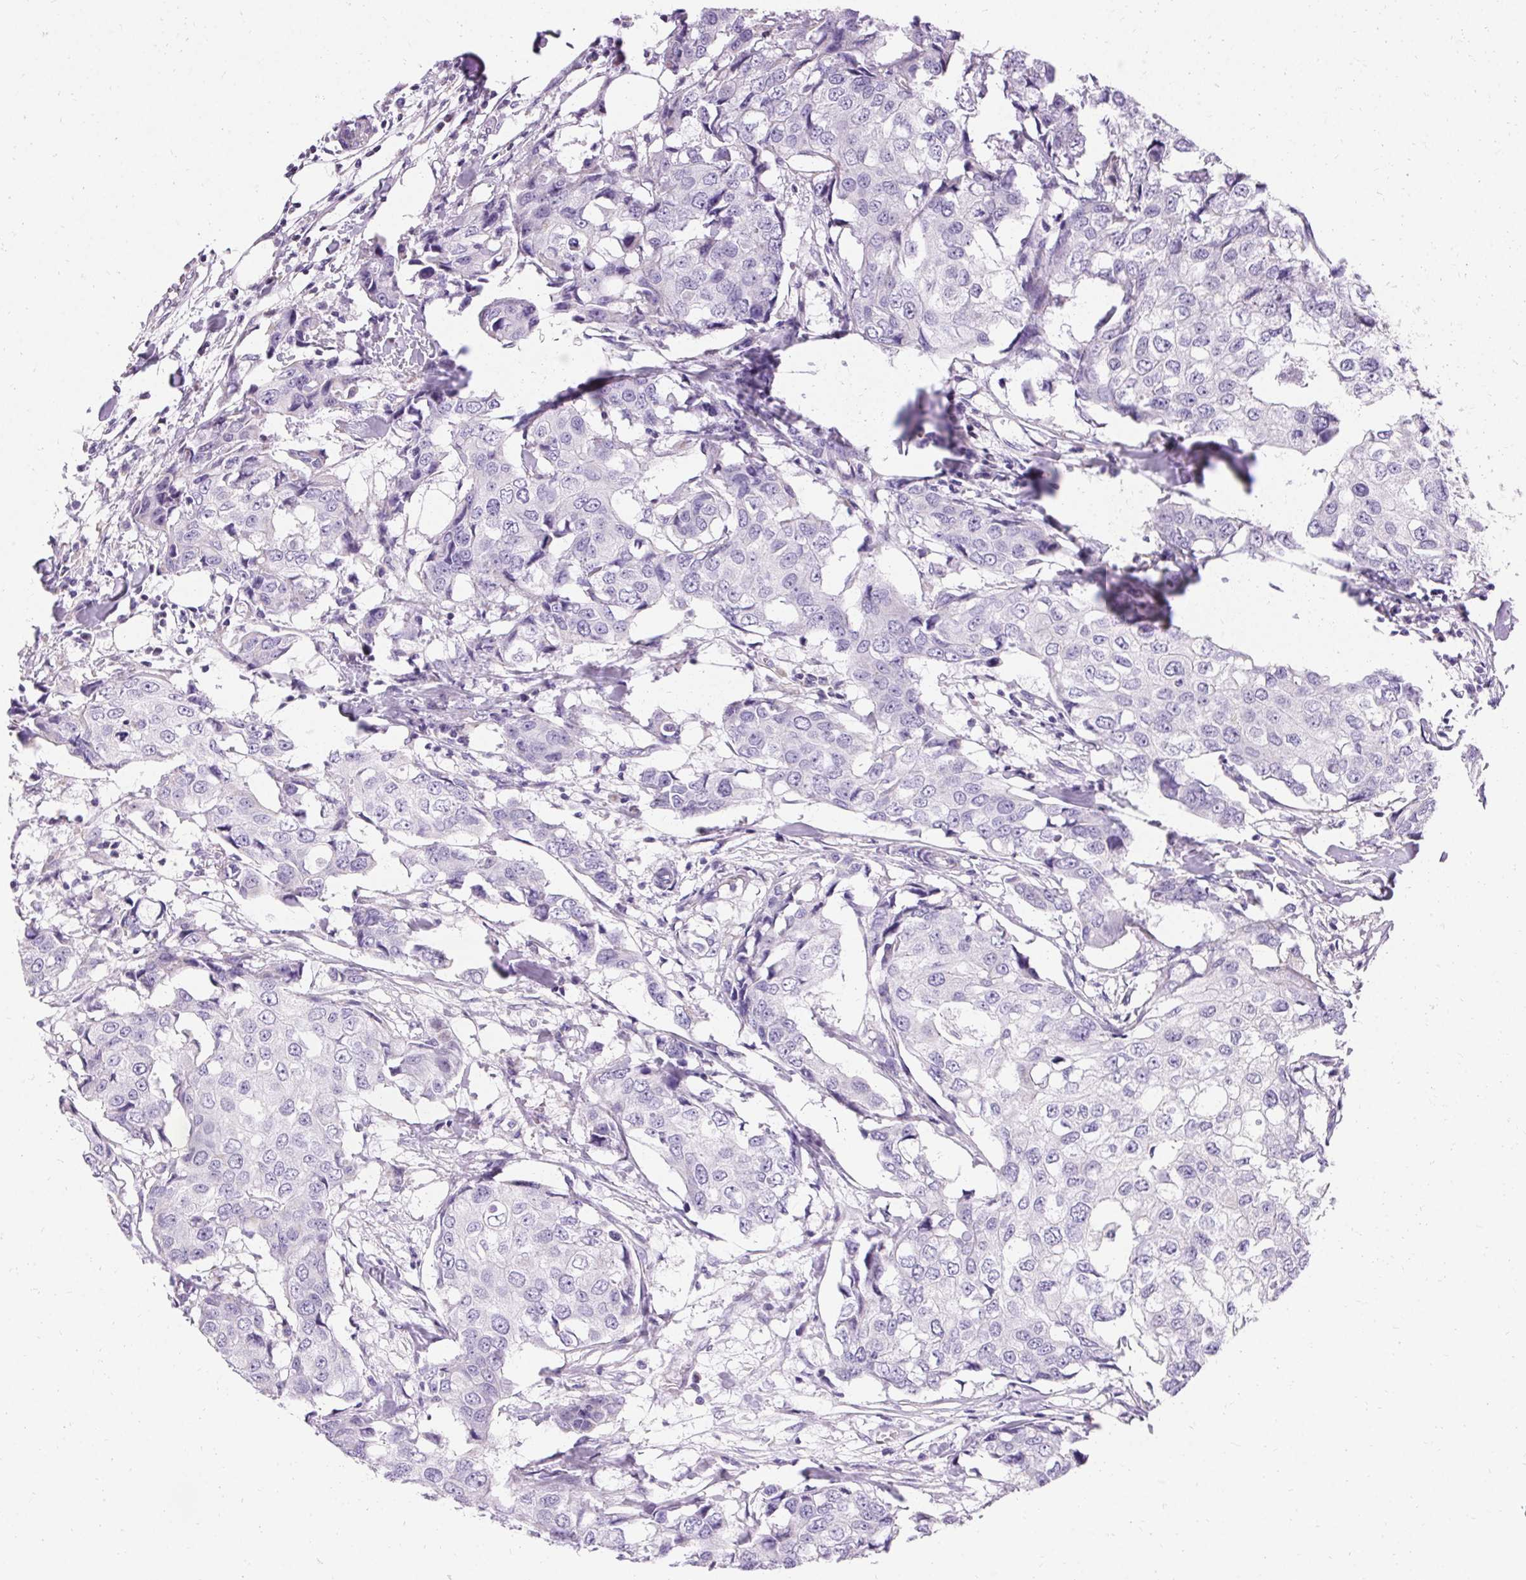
{"staining": {"intensity": "negative", "quantity": "none", "location": "none"}, "tissue": "breast cancer", "cell_type": "Tumor cells", "image_type": "cancer", "snomed": [{"axis": "morphology", "description": "Duct carcinoma"}, {"axis": "topography", "description": "Breast"}], "caption": "Breast cancer stained for a protein using IHC exhibits no staining tumor cells.", "gene": "ASGR2", "patient": {"sex": "female", "age": 27}}